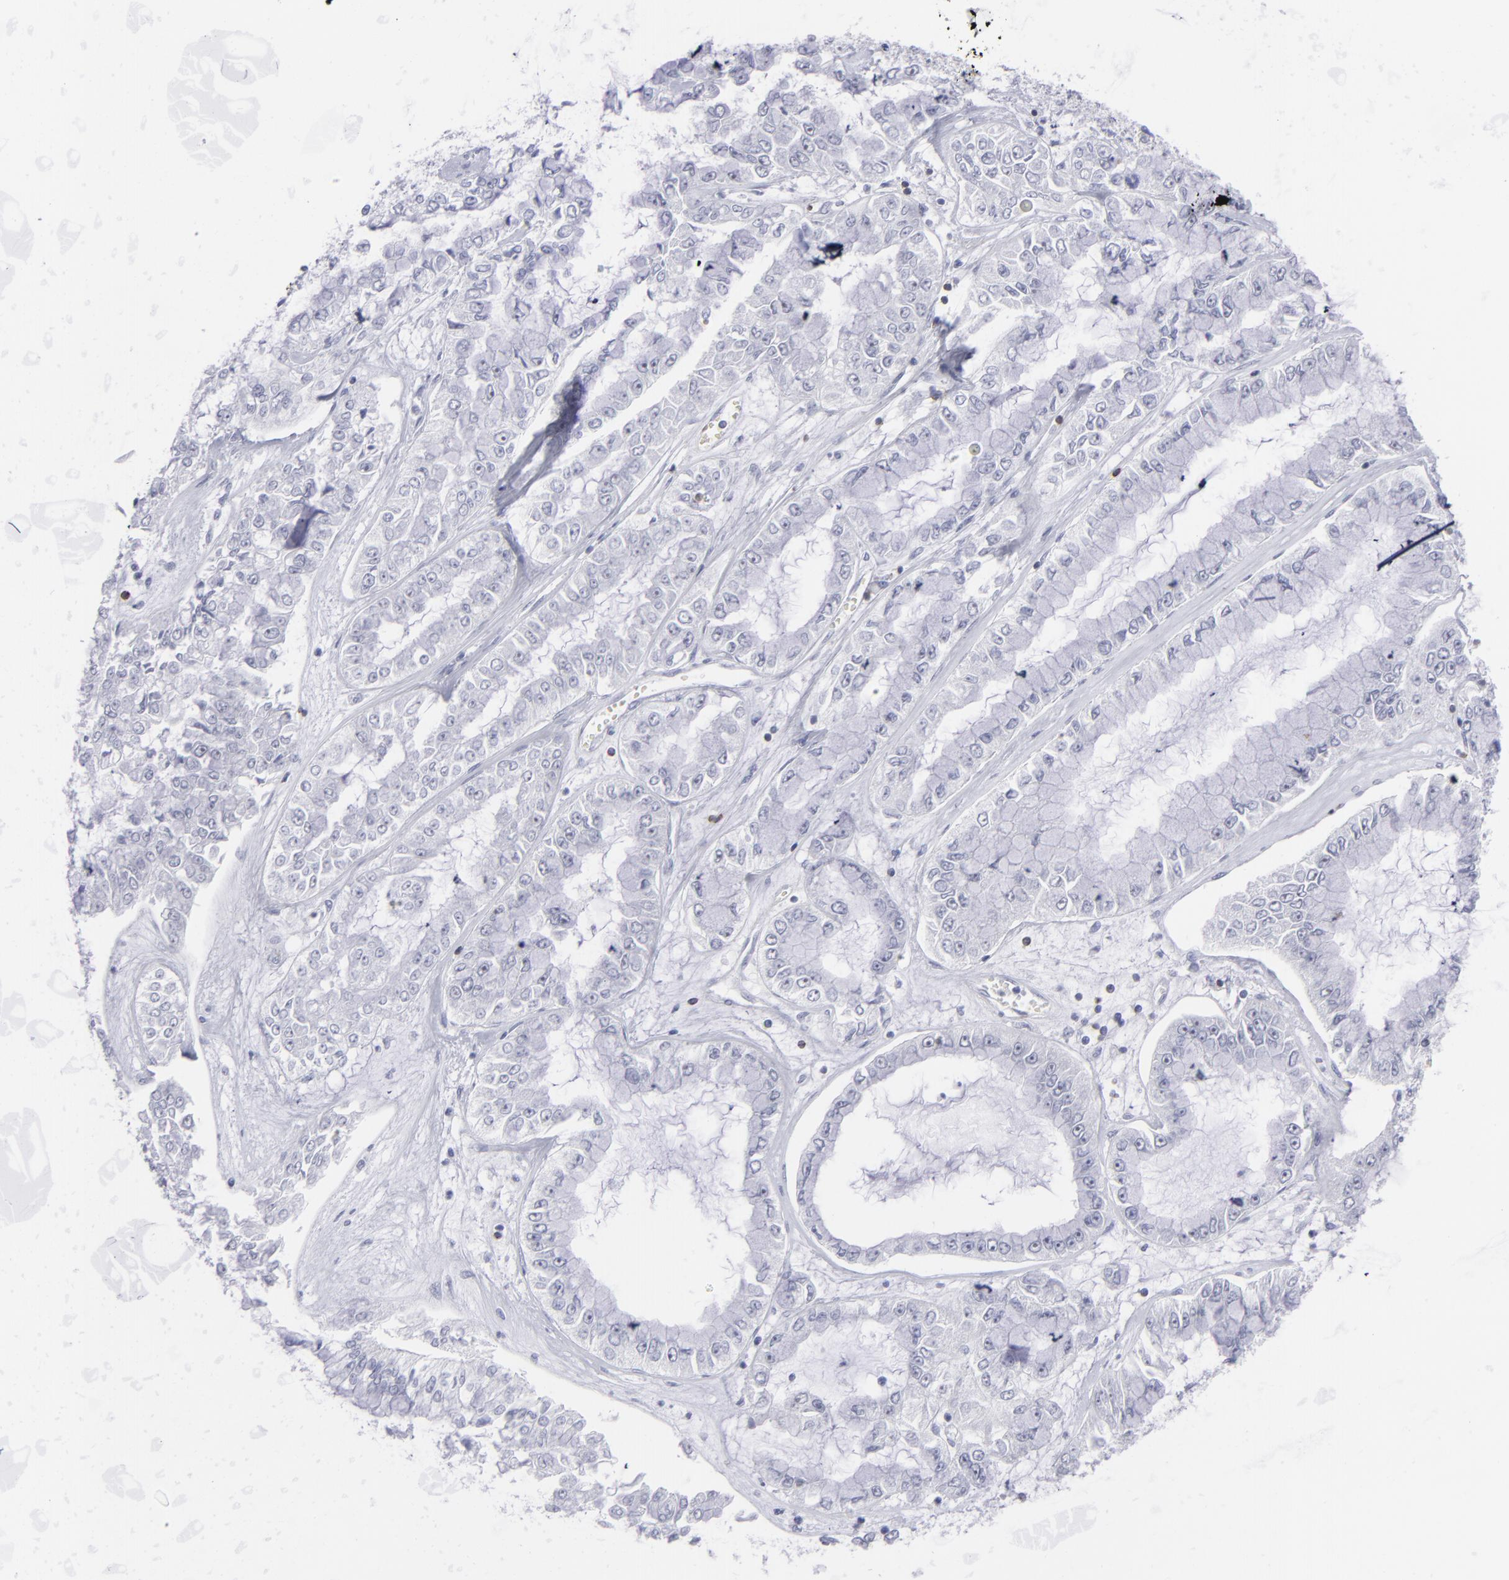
{"staining": {"intensity": "negative", "quantity": "none", "location": "none"}, "tissue": "liver cancer", "cell_type": "Tumor cells", "image_type": "cancer", "snomed": [{"axis": "morphology", "description": "Cholangiocarcinoma"}, {"axis": "topography", "description": "Liver"}], "caption": "The immunohistochemistry (IHC) image has no significant expression in tumor cells of liver cholangiocarcinoma tissue.", "gene": "CD7", "patient": {"sex": "female", "age": 79}}